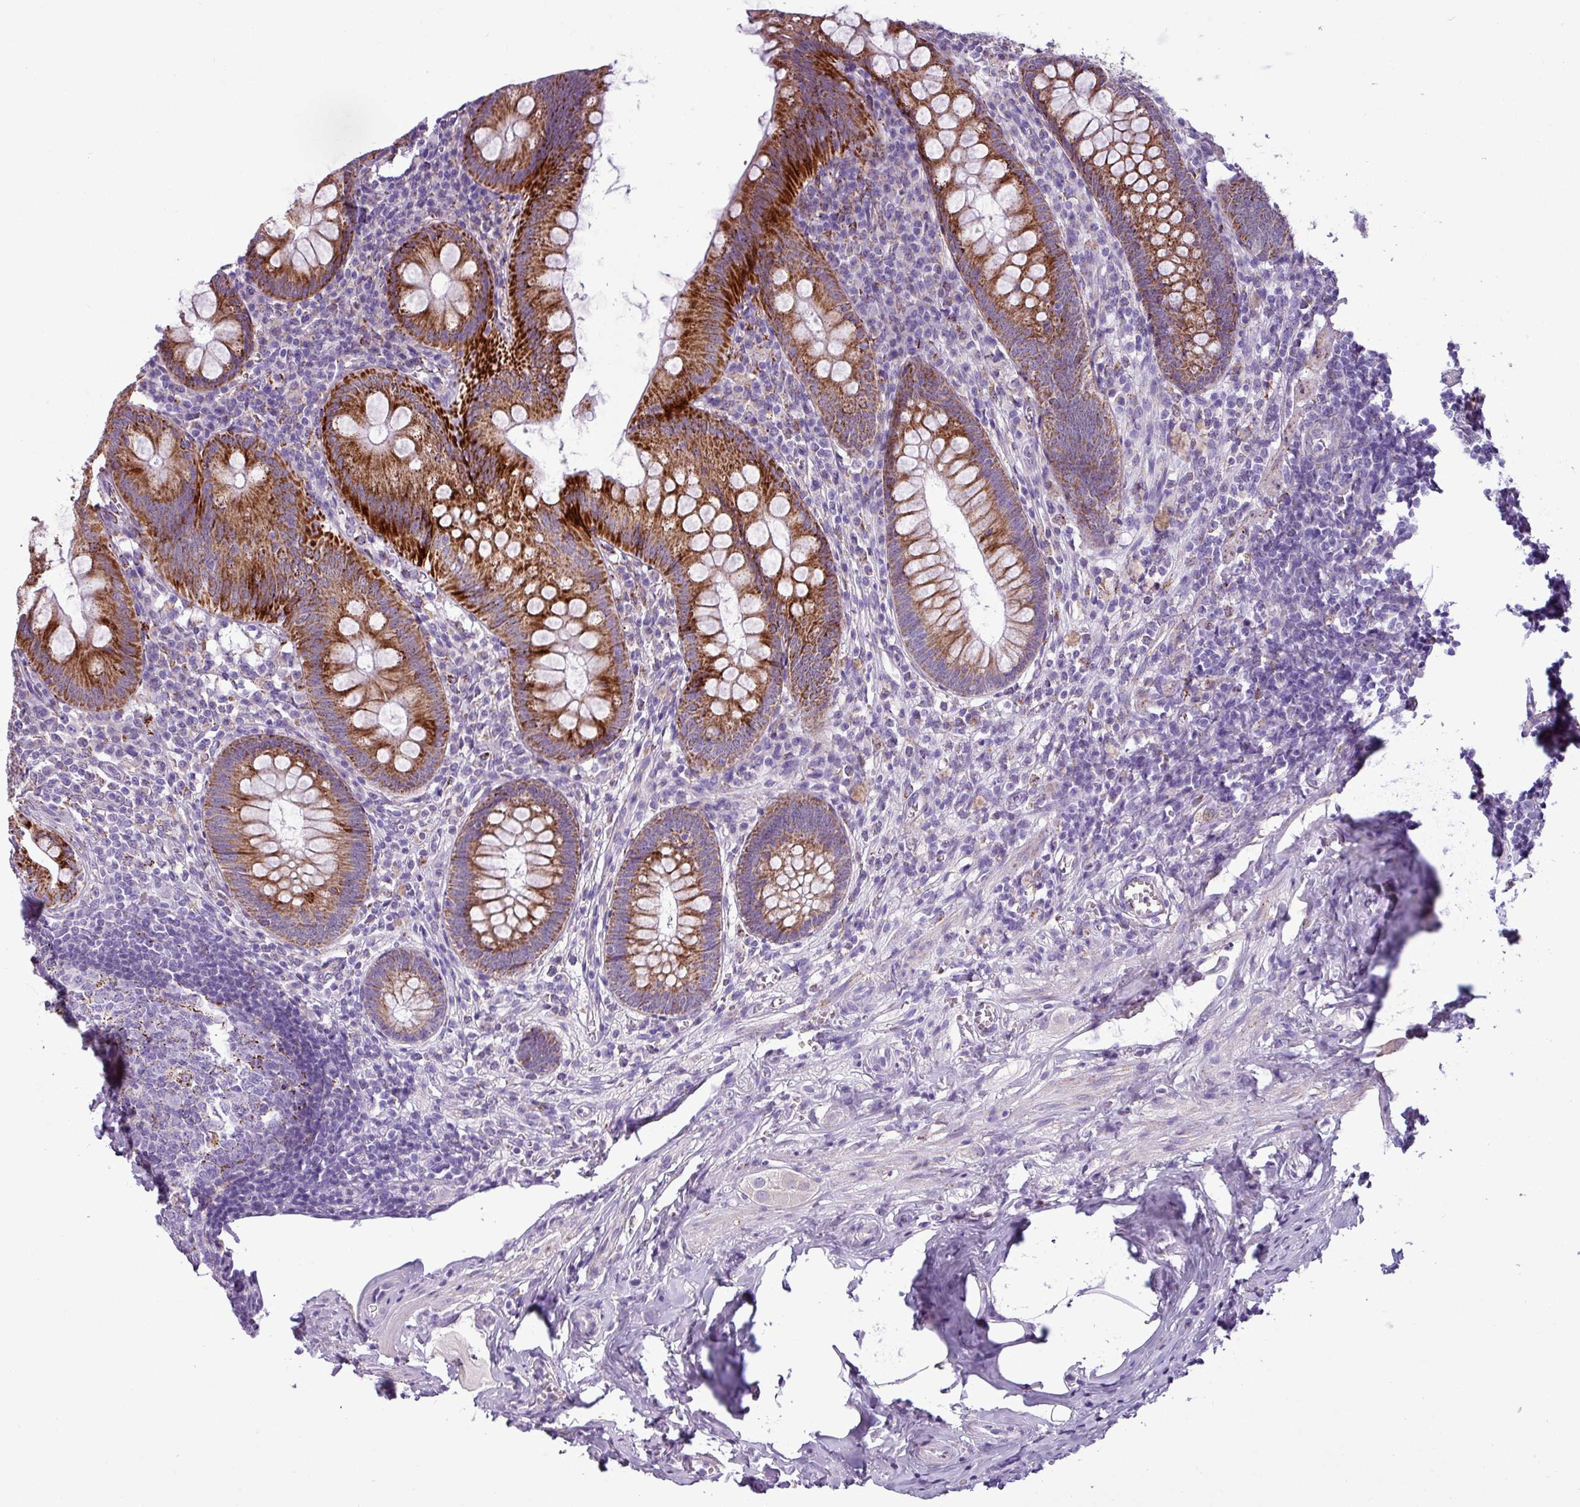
{"staining": {"intensity": "strong", "quantity": ">75%", "location": "cytoplasmic/membranous"}, "tissue": "appendix", "cell_type": "Glandular cells", "image_type": "normal", "snomed": [{"axis": "morphology", "description": "Normal tissue, NOS"}, {"axis": "topography", "description": "Appendix"}], "caption": "Strong cytoplasmic/membranous staining for a protein is present in about >75% of glandular cells of benign appendix using IHC.", "gene": "ZNF667", "patient": {"sex": "male", "age": 56}}